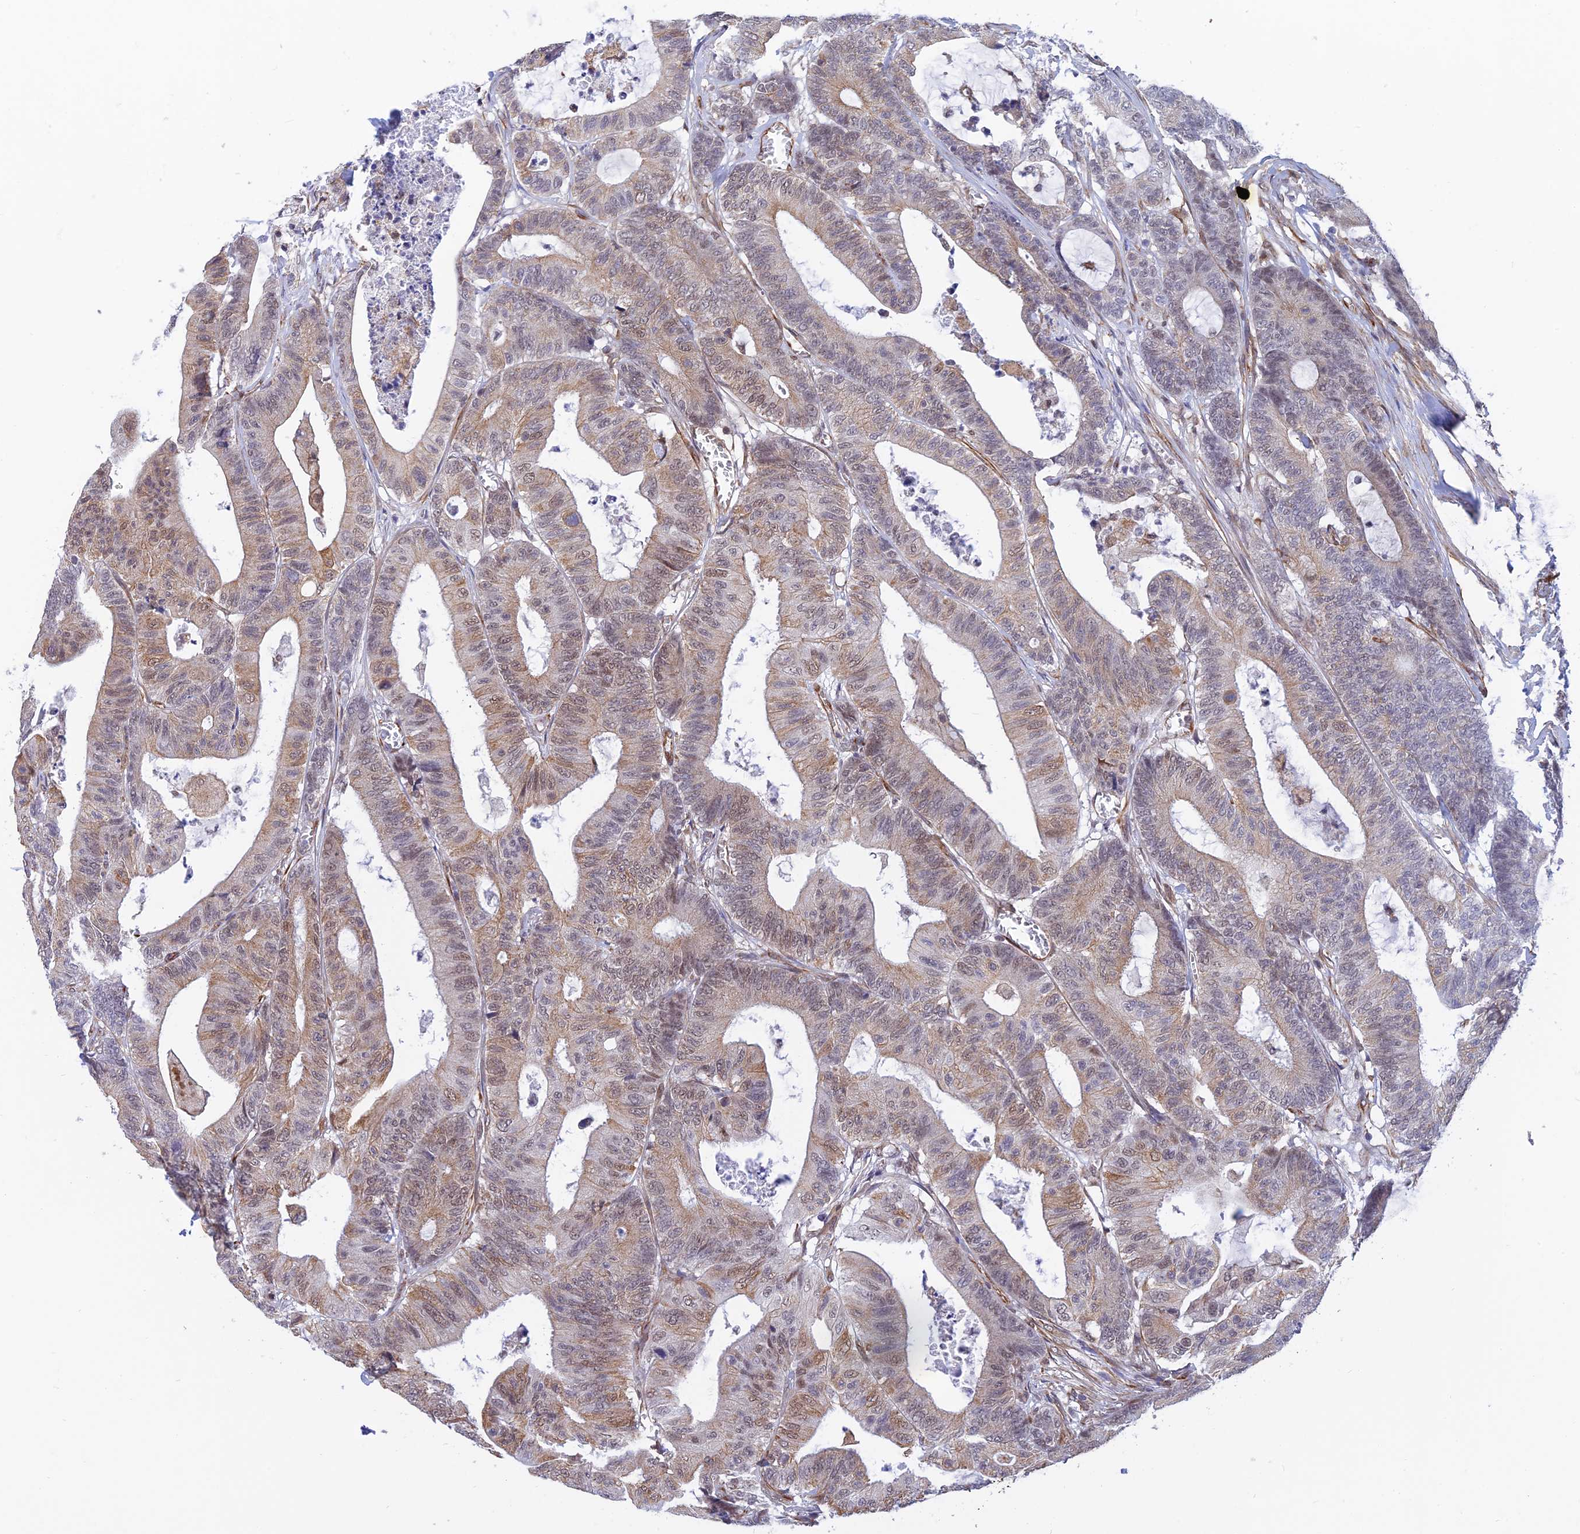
{"staining": {"intensity": "weak", "quantity": "25%-75%", "location": "cytoplasmic/membranous,nuclear"}, "tissue": "colorectal cancer", "cell_type": "Tumor cells", "image_type": "cancer", "snomed": [{"axis": "morphology", "description": "Adenocarcinoma, NOS"}, {"axis": "topography", "description": "Colon"}], "caption": "Brown immunohistochemical staining in human colorectal adenocarcinoma reveals weak cytoplasmic/membranous and nuclear expression in about 25%-75% of tumor cells. (DAB IHC, brown staining for protein, blue staining for nuclei).", "gene": "PAGR1", "patient": {"sex": "female", "age": 84}}